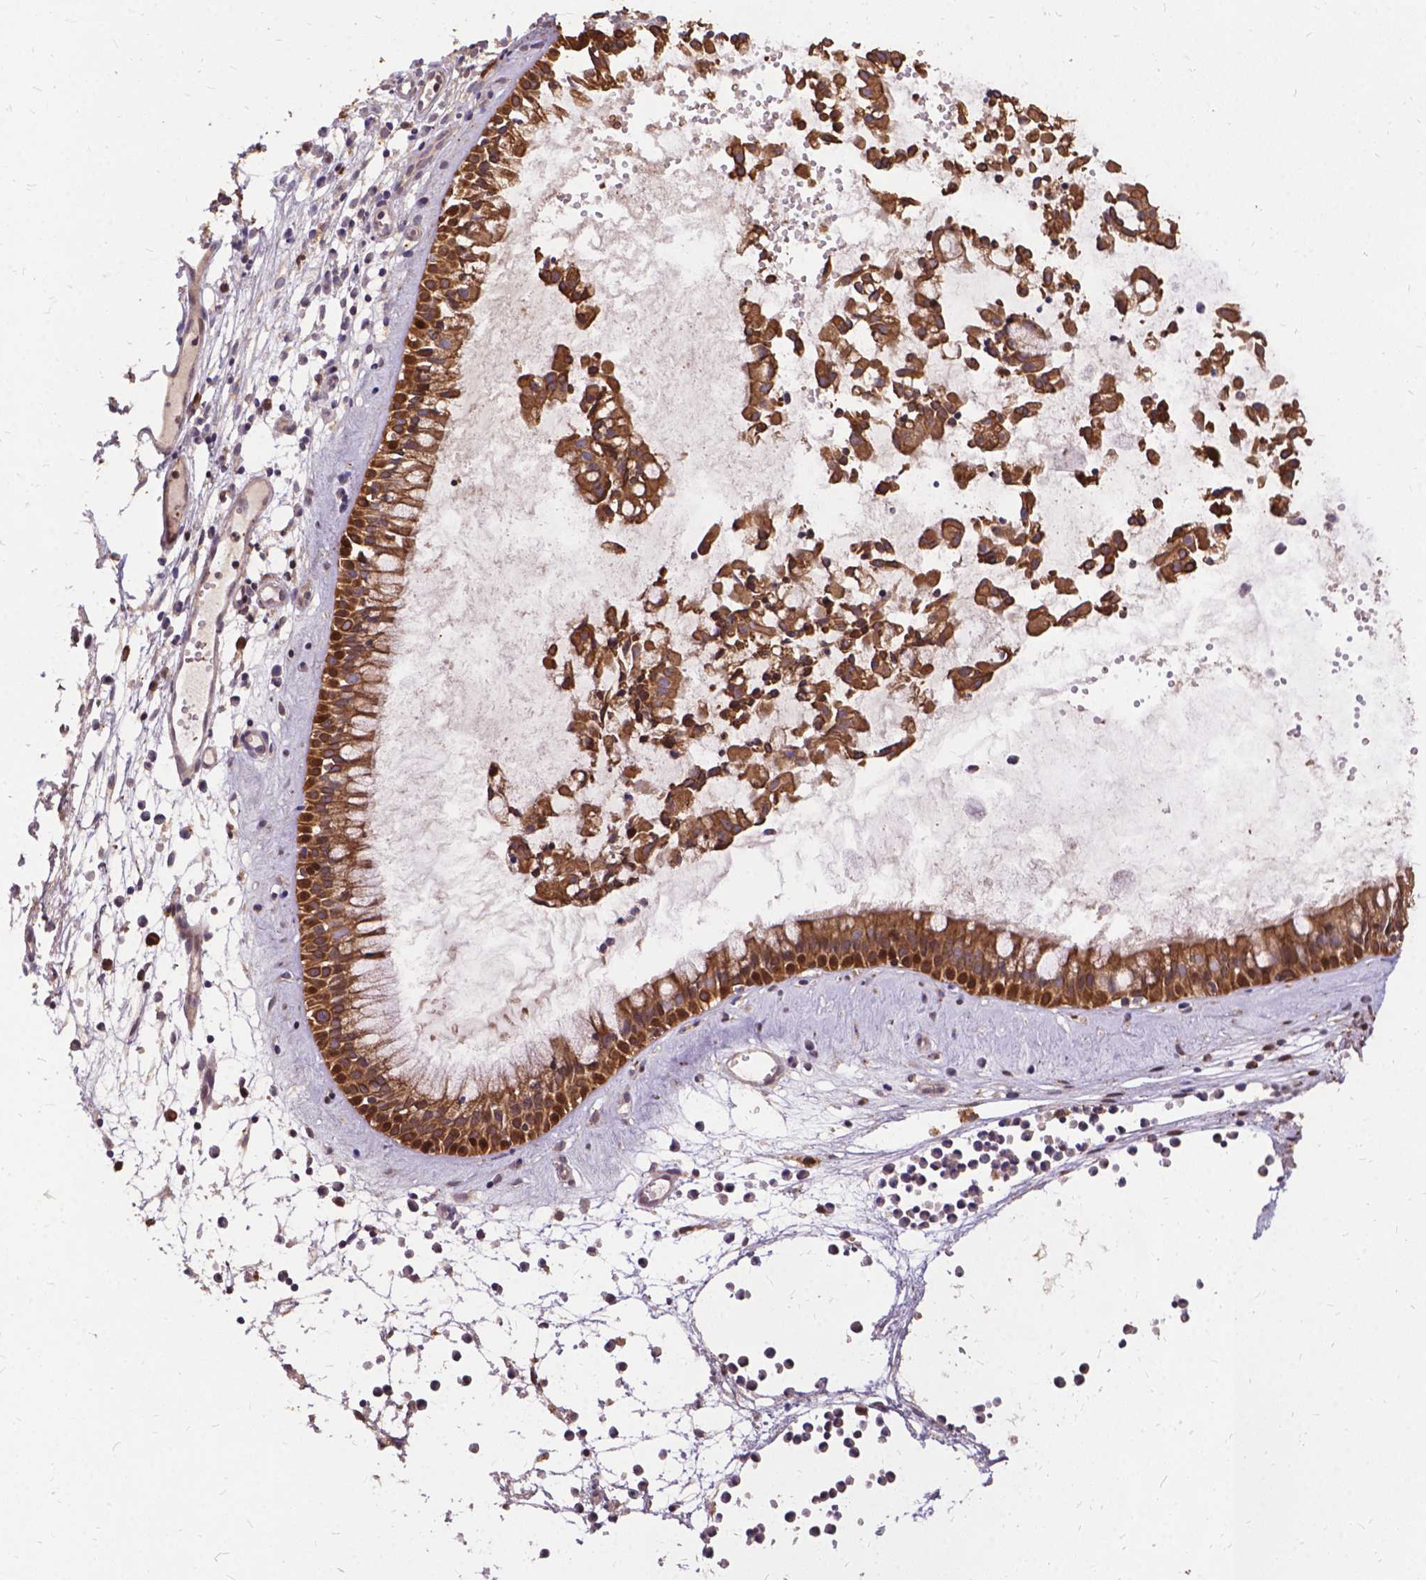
{"staining": {"intensity": "strong", "quantity": ">75%", "location": "cytoplasmic/membranous,nuclear"}, "tissue": "nasopharynx", "cell_type": "Respiratory epithelial cells", "image_type": "normal", "snomed": [{"axis": "morphology", "description": "Normal tissue, NOS"}, {"axis": "topography", "description": "Nasopharynx"}], "caption": "An image of human nasopharynx stained for a protein reveals strong cytoplasmic/membranous,nuclear brown staining in respiratory epithelial cells. The staining is performed using DAB brown chromogen to label protein expression. The nuclei are counter-stained blue using hematoxylin.", "gene": "DENND6A", "patient": {"sex": "female", "age": 85}}